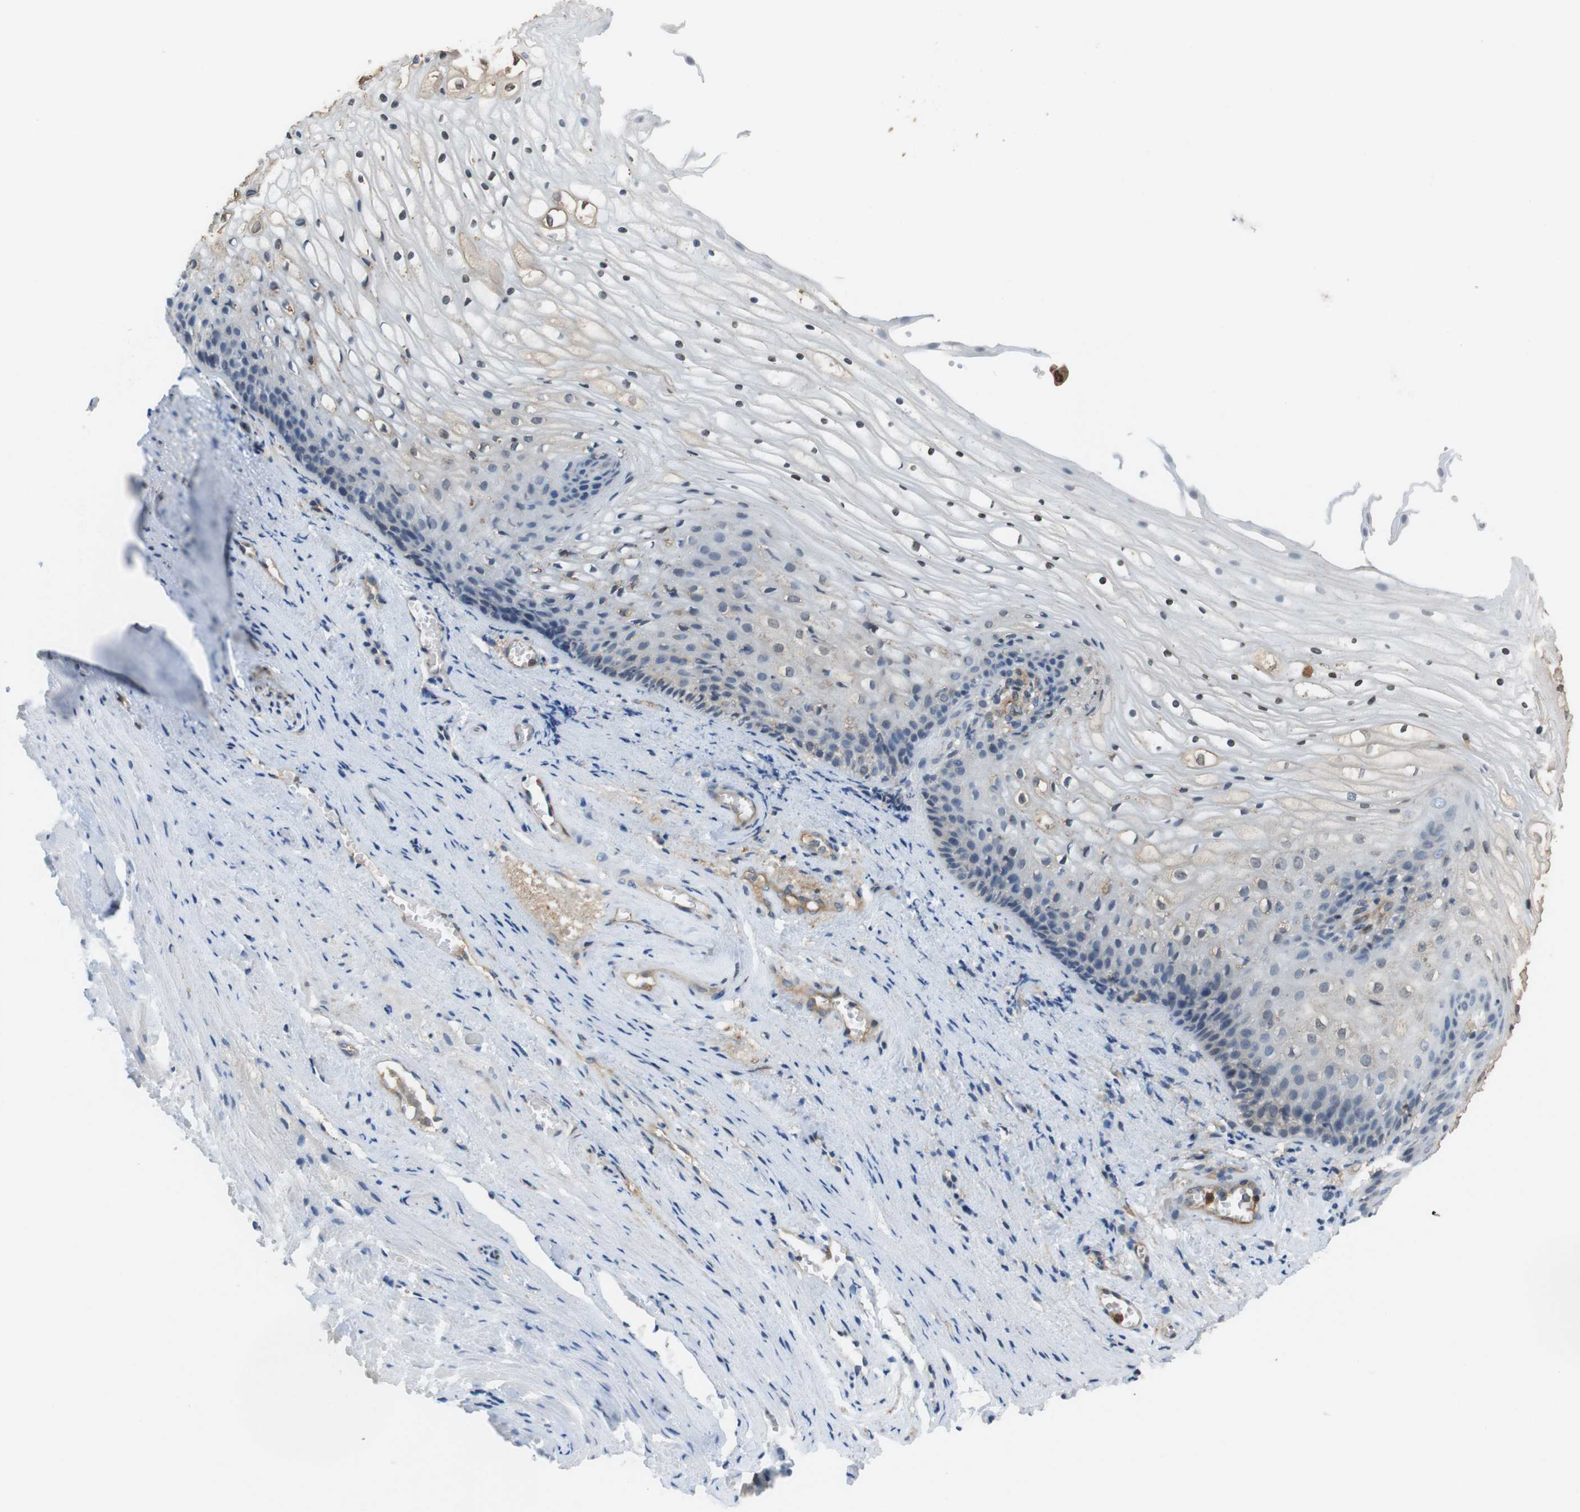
{"staining": {"intensity": "negative", "quantity": "none", "location": "none"}, "tissue": "vagina", "cell_type": "Squamous epithelial cells", "image_type": "normal", "snomed": [{"axis": "morphology", "description": "Normal tissue, NOS"}, {"axis": "topography", "description": "Vagina"}], "caption": "Squamous epithelial cells are negative for brown protein staining in normal vagina. The staining was performed using DAB to visualize the protein expression in brown, while the nuclei were stained in blue with hematoxylin (Magnification: 20x).", "gene": "PCDH10", "patient": {"sex": "female", "age": 34}}